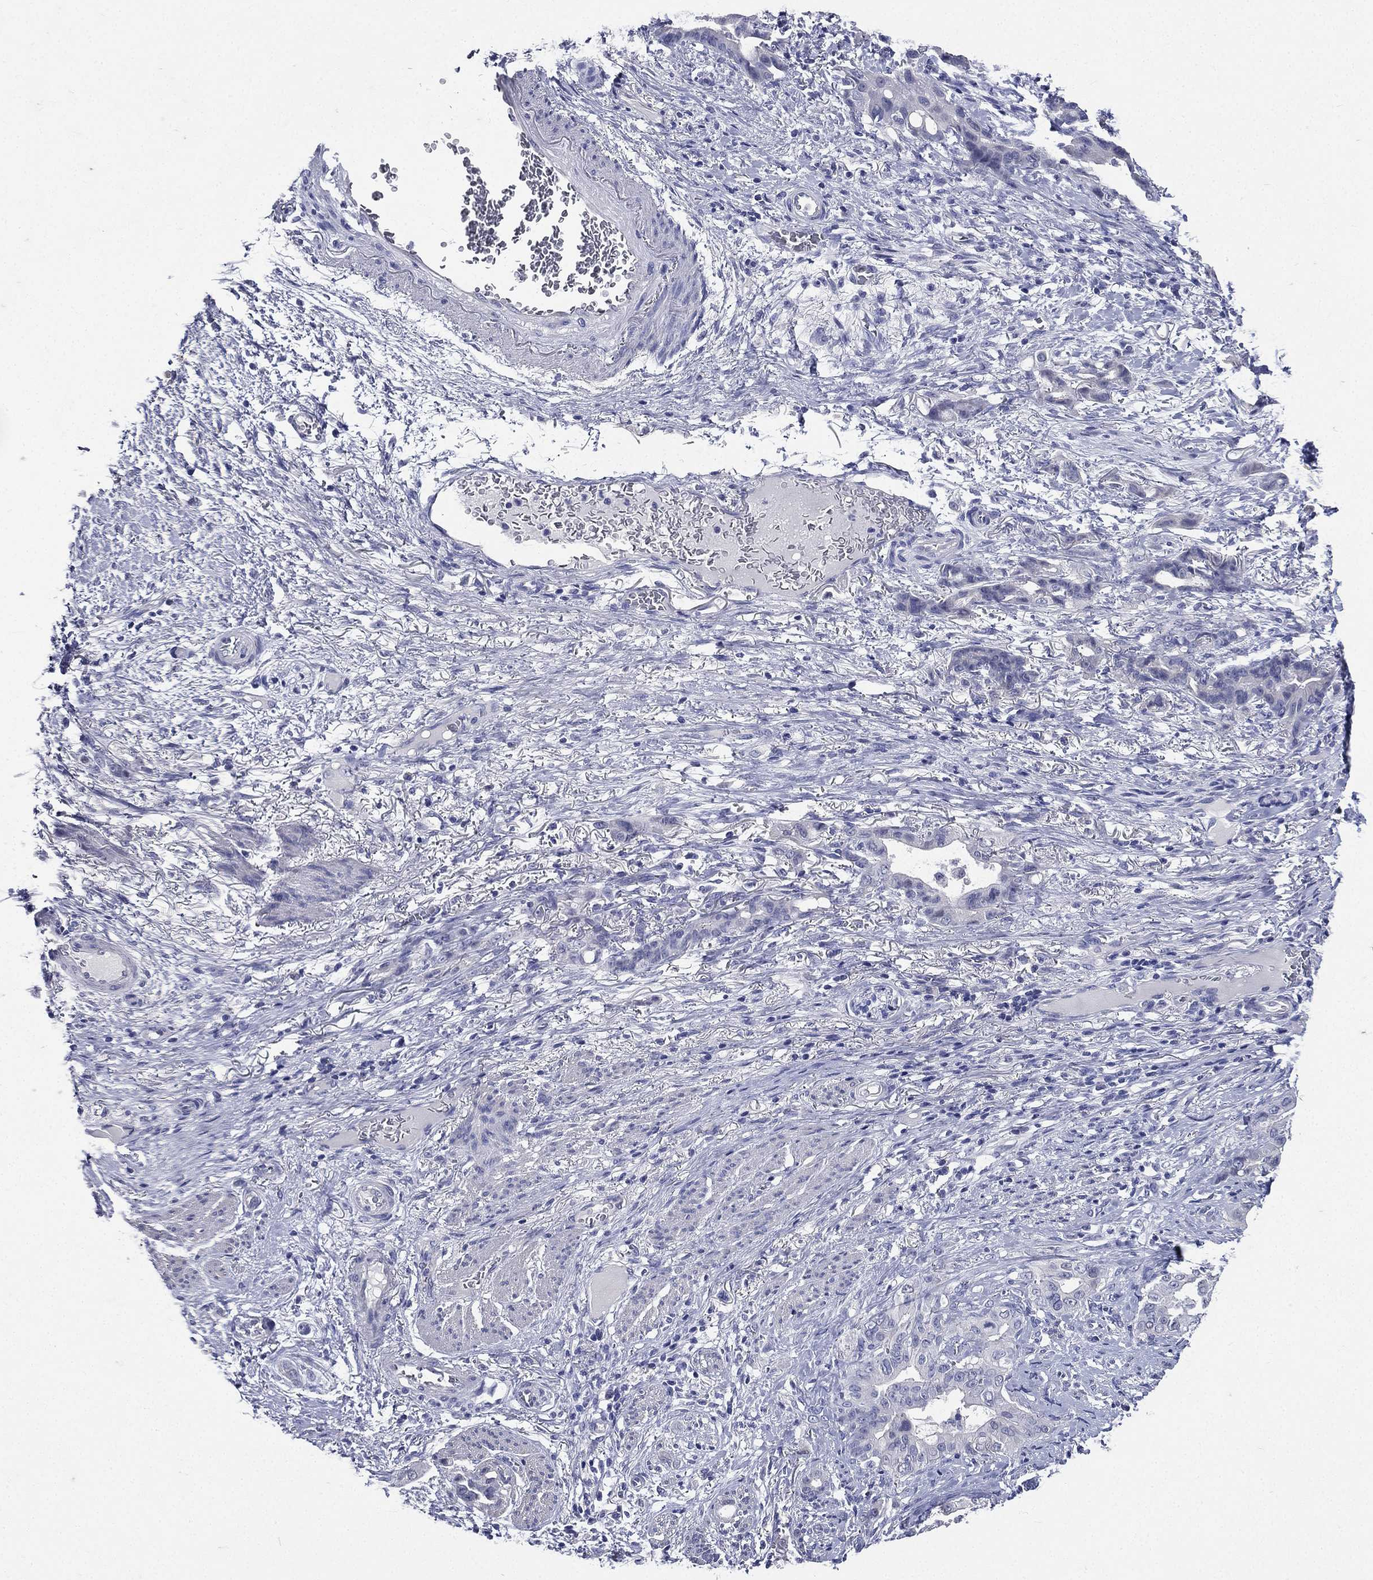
{"staining": {"intensity": "negative", "quantity": "none", "location": "none"}, "tissue": "stomach cancer", "cell_type": "Tumor cells", "image_type": "cancer", "snomed": [{"axis": "morphology", "description": "Normal tissue, NOS"}, {"axis": "morphology", "description": "Adenocarcinoma, NOS"}, {"axis": "topography", "description": "Esophagus"}, {"axis": "topography", "description": "Stomach, upper"}], "caption": "A micrograph of adenocarcinoma (stomach) stained for a protein demonstrates no brown staining in tumor cells.", "gene": "TGM1", "patient": {"sex": "male", "age": 62}}